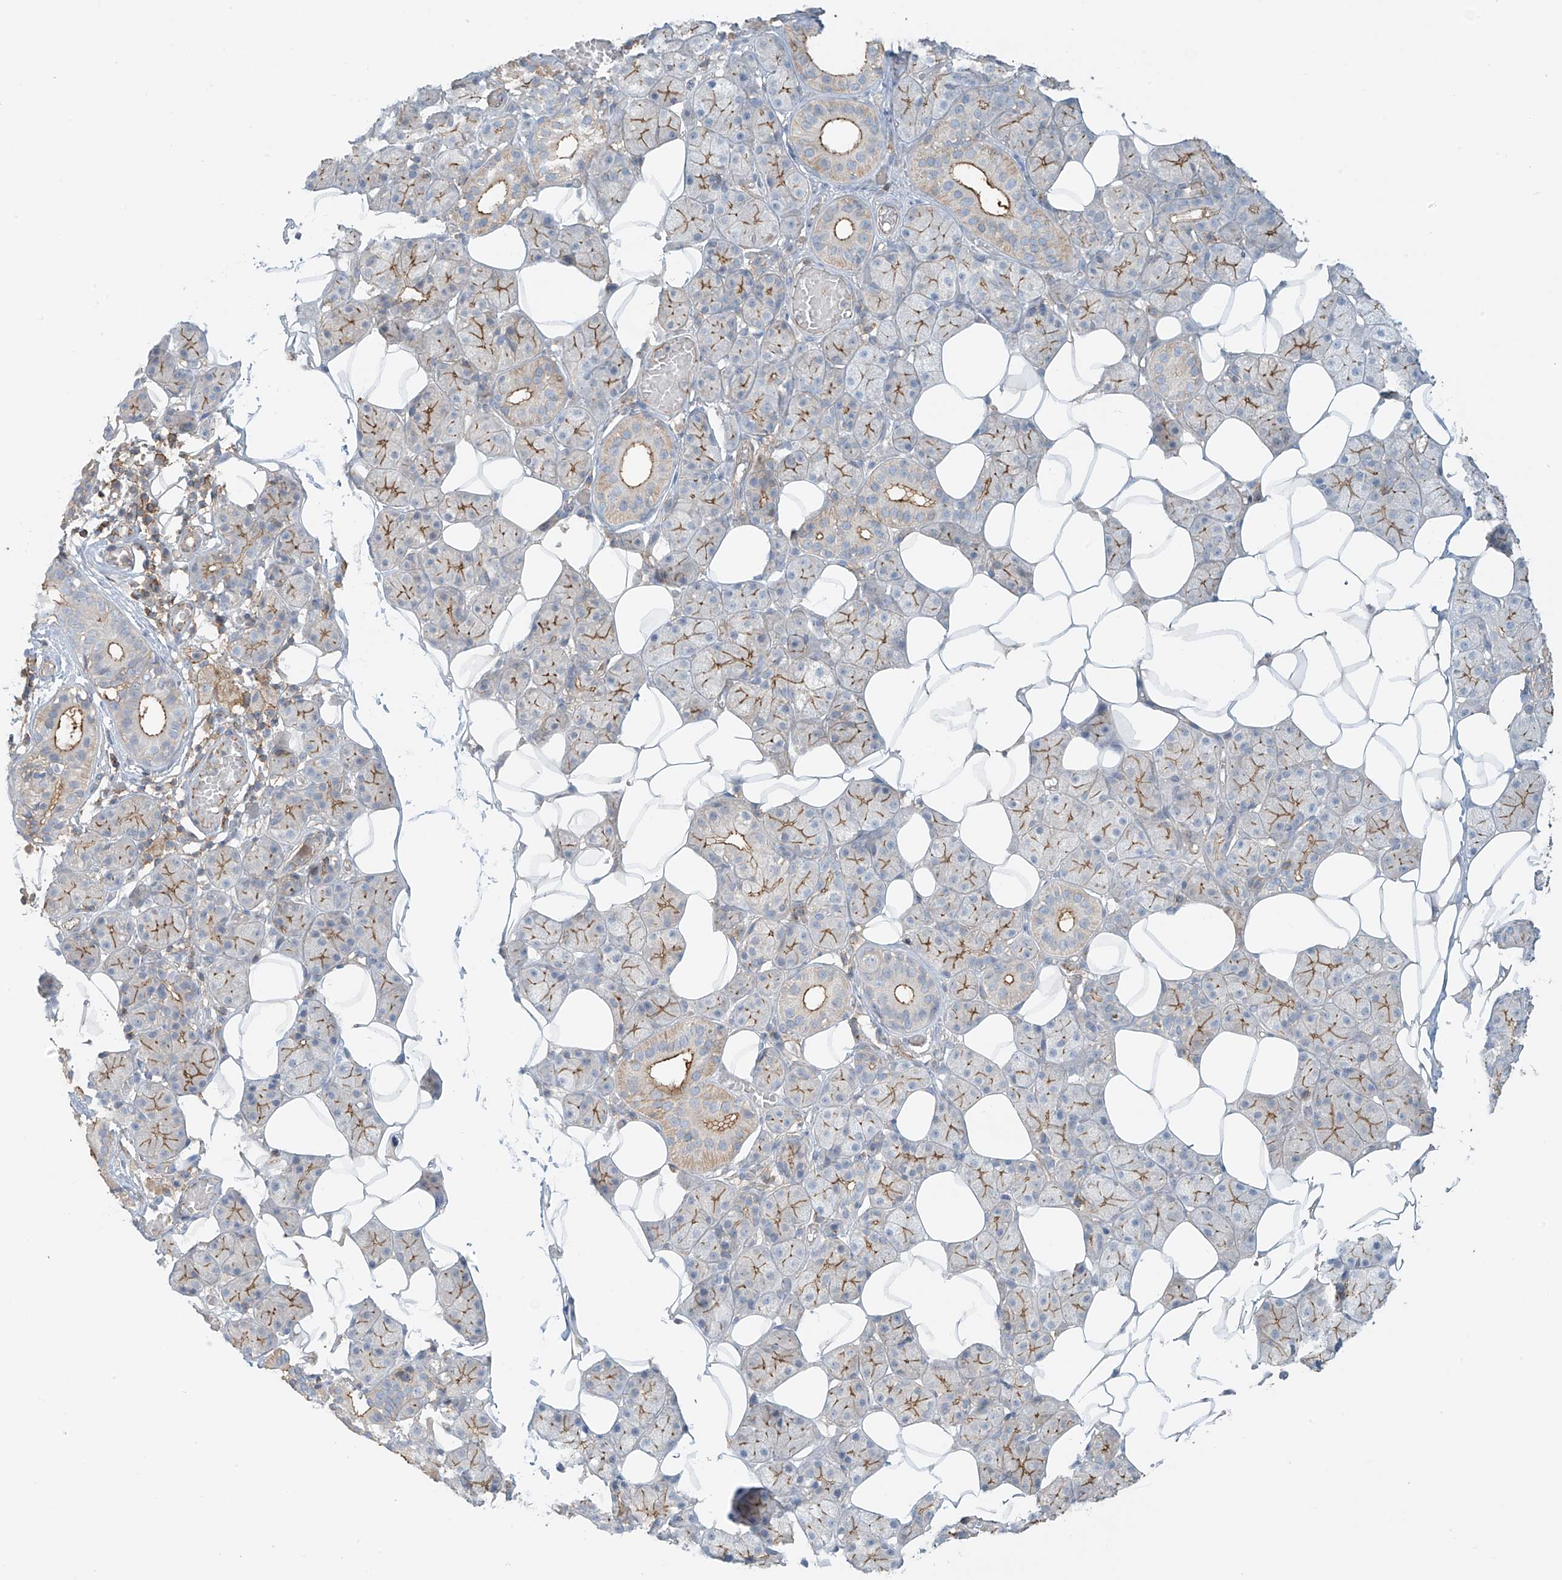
{"staining": {"intensity": "moderate", "quantity": ">75%", "location": "cytoplasmic/membranous"}, "tissue": "salivary gland", "cell_type": "Glandular cells", "image_type": "normal", "snomed": [{"axis": "morphology", "description": "Normal tissue, NOS"}, {"axis": "topography", "description": "Salivary gland"}], "caption": "Unremarkable salivary gland demonstrates moderate cytoplasmic/membranous positivity in approximately >75% of glandular cells.", "gene": "SLC9A2", "patient": {"sex": "female", "age": 33}}